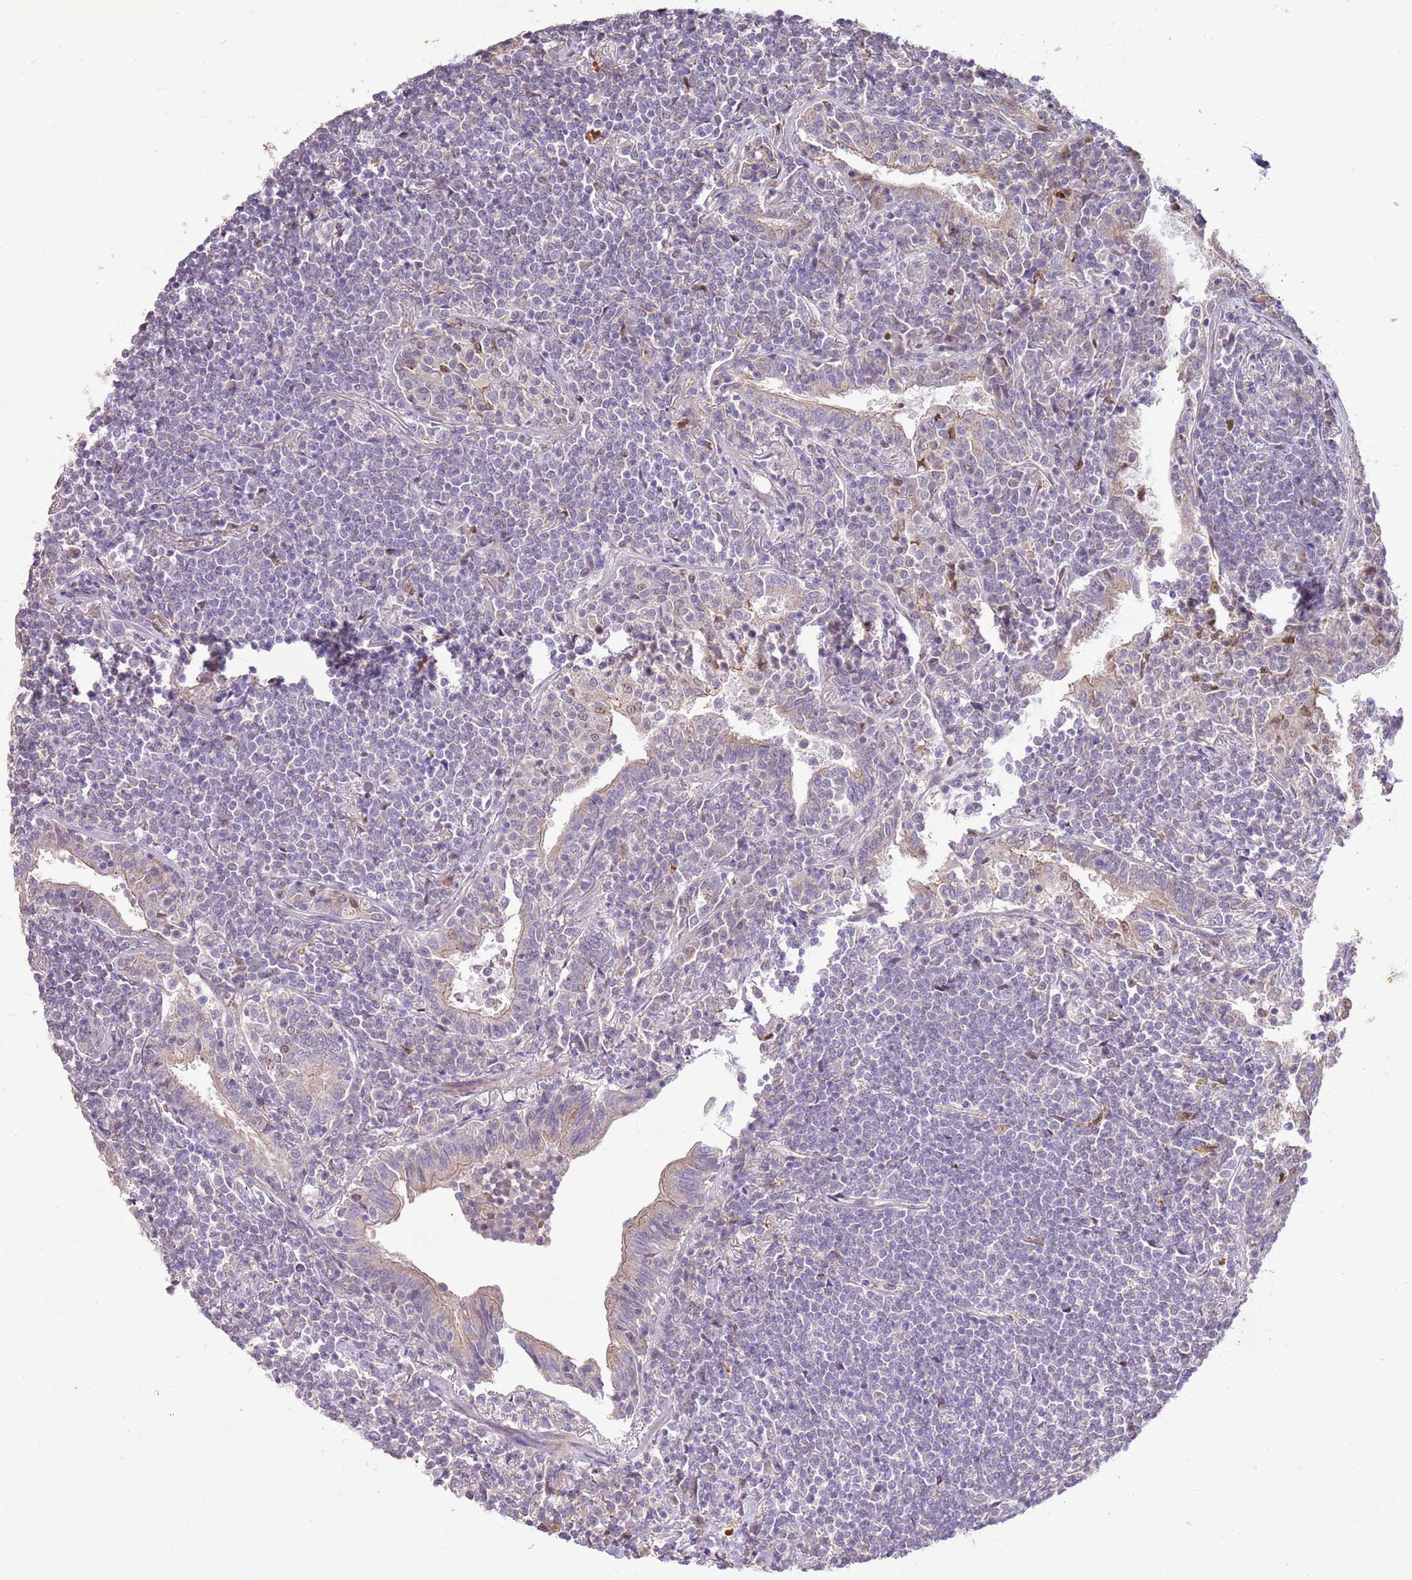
{"staining": {"intensity": "negative", "quantity": "none", "location": "none"}, "tissue": "lymphoma", "cell_type": "Tumor cells", "image_type": "cancer", "snomed": [{"axis": "morphology", "description": "Malignant lymphoma, non-Hodgkin's type, Low grade"}, {"axis": "topography", "description": "Lung"}], "caption": "Tumor cells show no significant protein expression in lymphoma. (DAB (3,3'-diaminobenzidine) immunohistochemistry visualized using brightfield microscopy, high magnification).", "gene": "LGI4", "patient": {"sex": "female", "age": 71}}